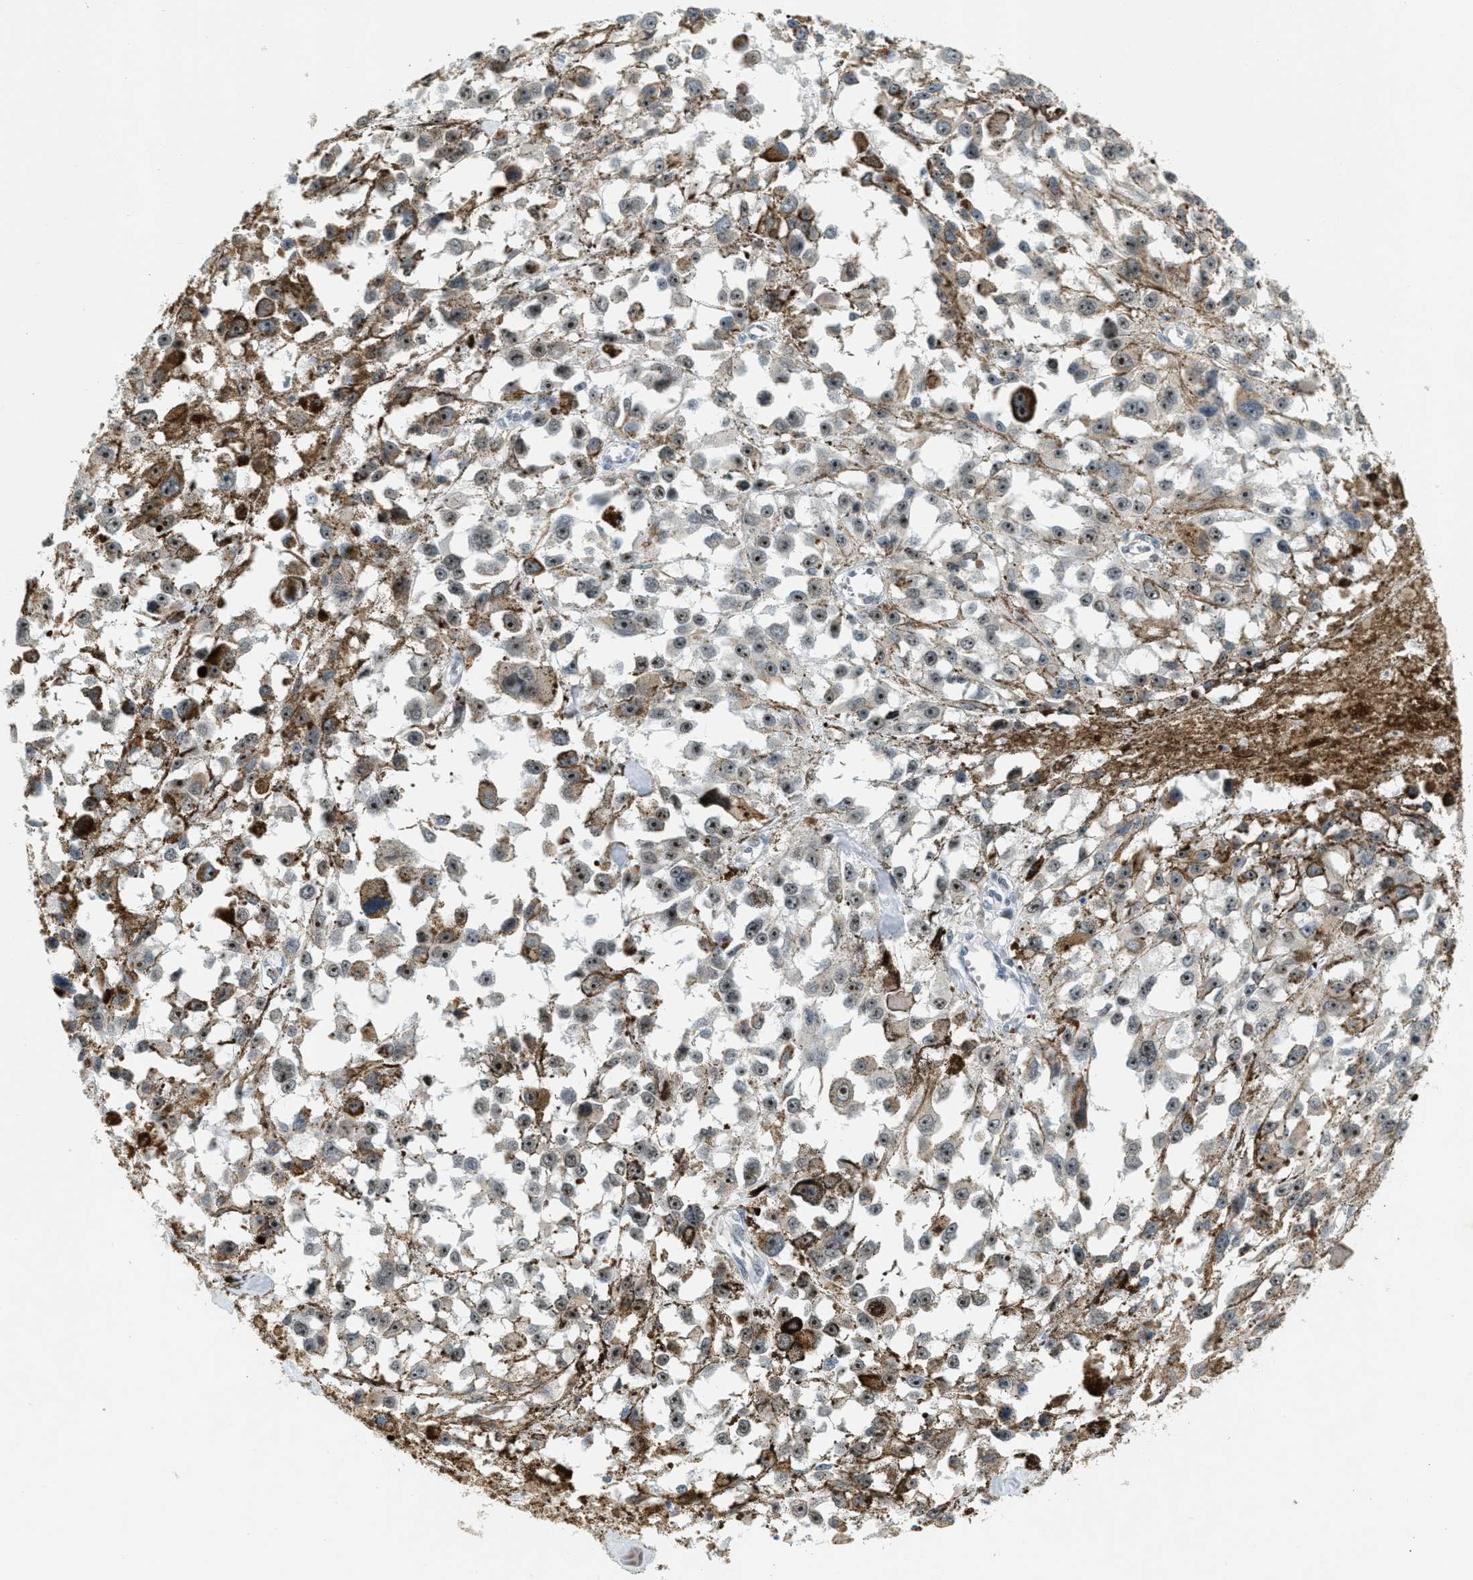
{"staining": {"intensity": "moderate", "quantity": "25%-75%", "location": "nuclear"}, "tissue": "melanoma", "cell_type": "Tumor cells", "image_type": "cancer", "snomed": [{"axis": "morphology", "description": "Malignant melanoma, Metastatic site"}, {"axis": "topography", "description": "Lymph node"}], "caption": "Immunohistochemical staining of human melanoma exhibits moderate nuclear protein staining in about 25%-75% of tumor cells.", "gene": "DDX47", "patient": {"sex": "male", "age": 59}}